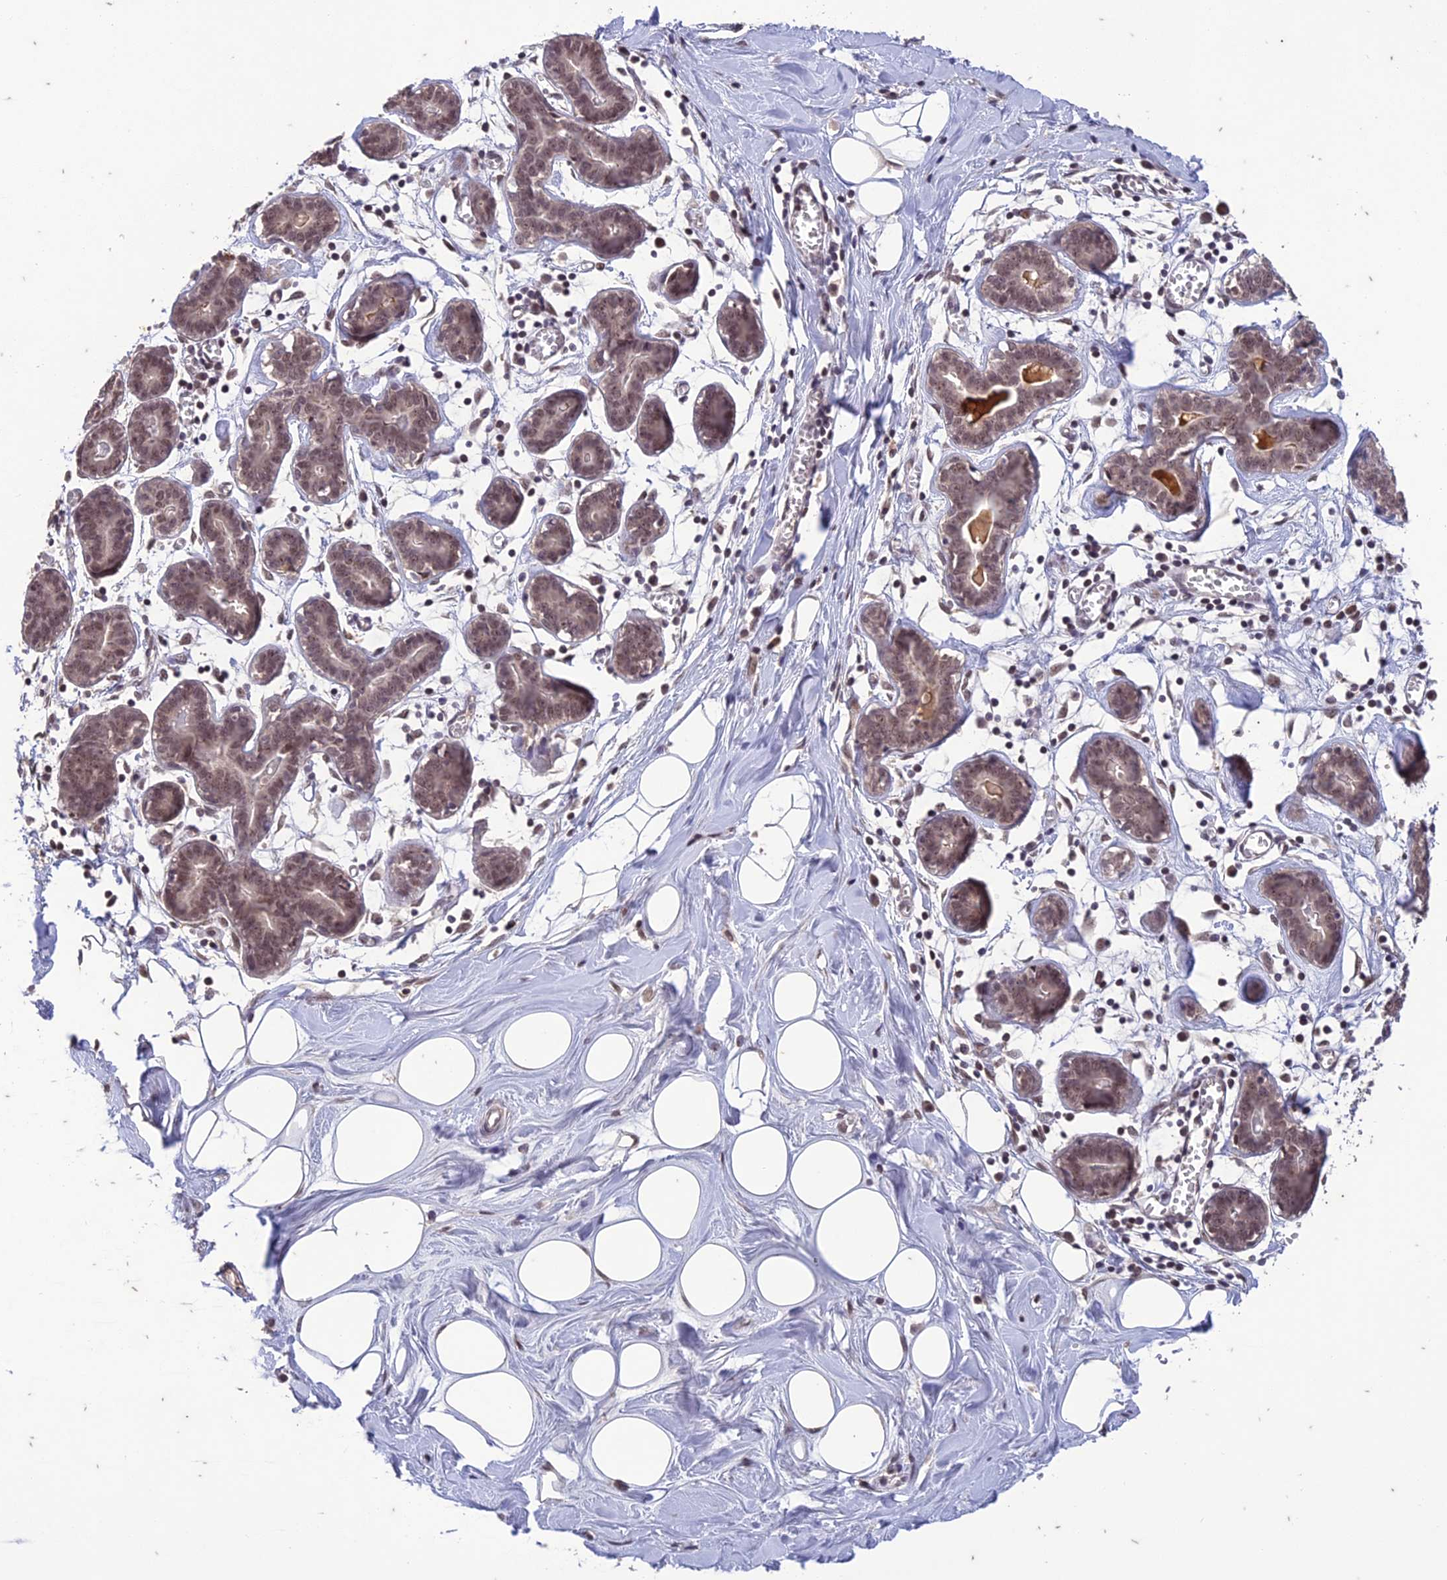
{"staining": {"intensity": "negative", "quantity": "none", "location": "none"}, "tissue": "breast", "cell_type": "Adipocytes", "image_type": "normal", "snomed": [{"axis": "morphology", "description": "Normal tissue, NOS"}, {"axis": "topography", "description": "Breast"}], "caption": "Immunohistochemistry micrograph of benign breast: human breast stained with DAB (3,3'-diaminobenzidine) demonstrates no significant protein expression in adipocytes.", "gene": "POP4", "patient": {"sex": "female", "age": 27}}